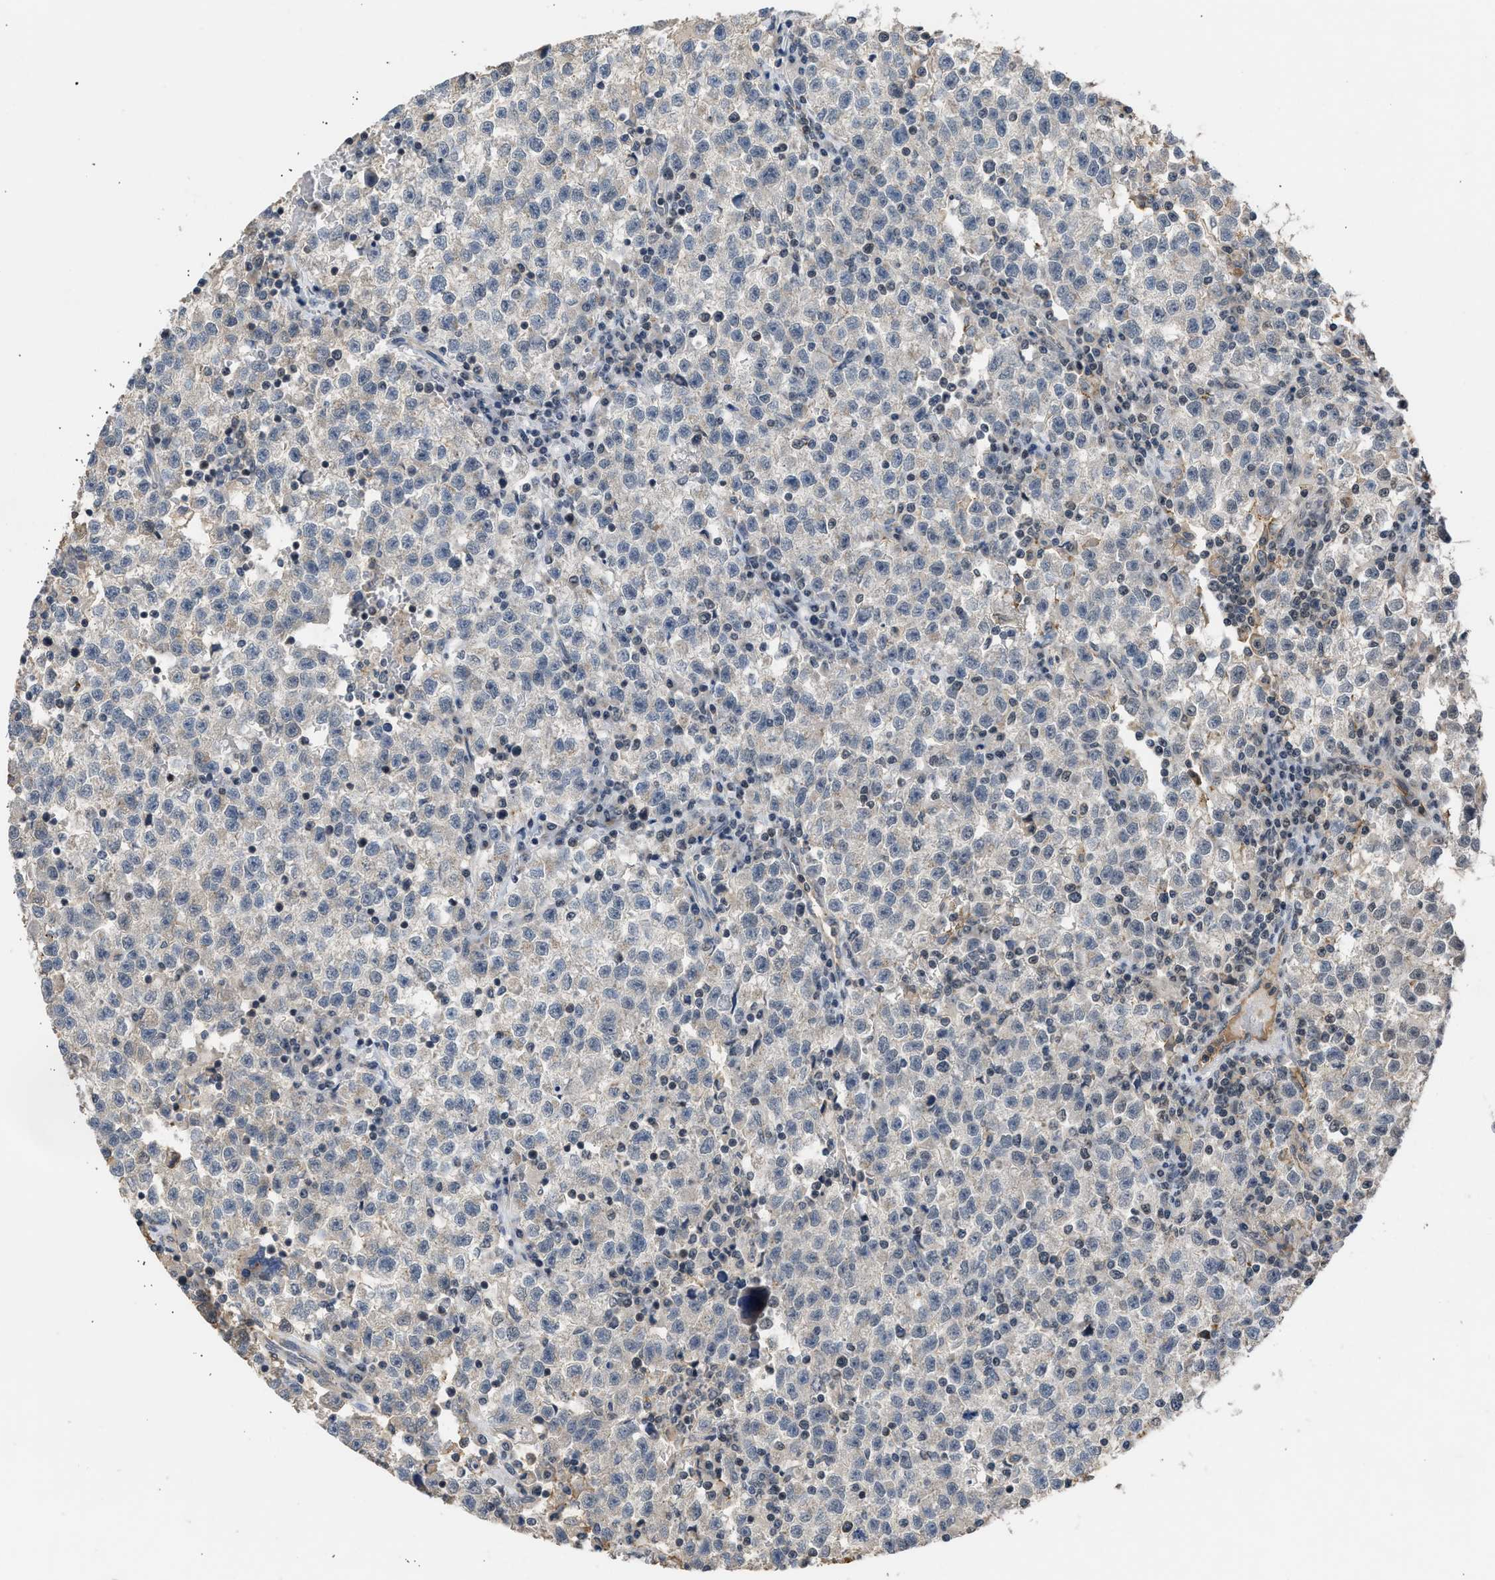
{"staining": {"intensity": "negative", "quantity": "none", "location": "none"}, "tissue": "testis cancer", "cell_type": "Tumor cells", "image_type": "cancer", "snomed": [{"axis": "morphology", "description": "Seminoma, NOS"}, {"axis": "topography", "description": "Testis"}], "caption": "IHC image of testis seminoma stained for a protein (brown), which reveals no staining in tumor cells.", "gene": "TERF2IP", "patient": {"sex": "male", "age": 22}}